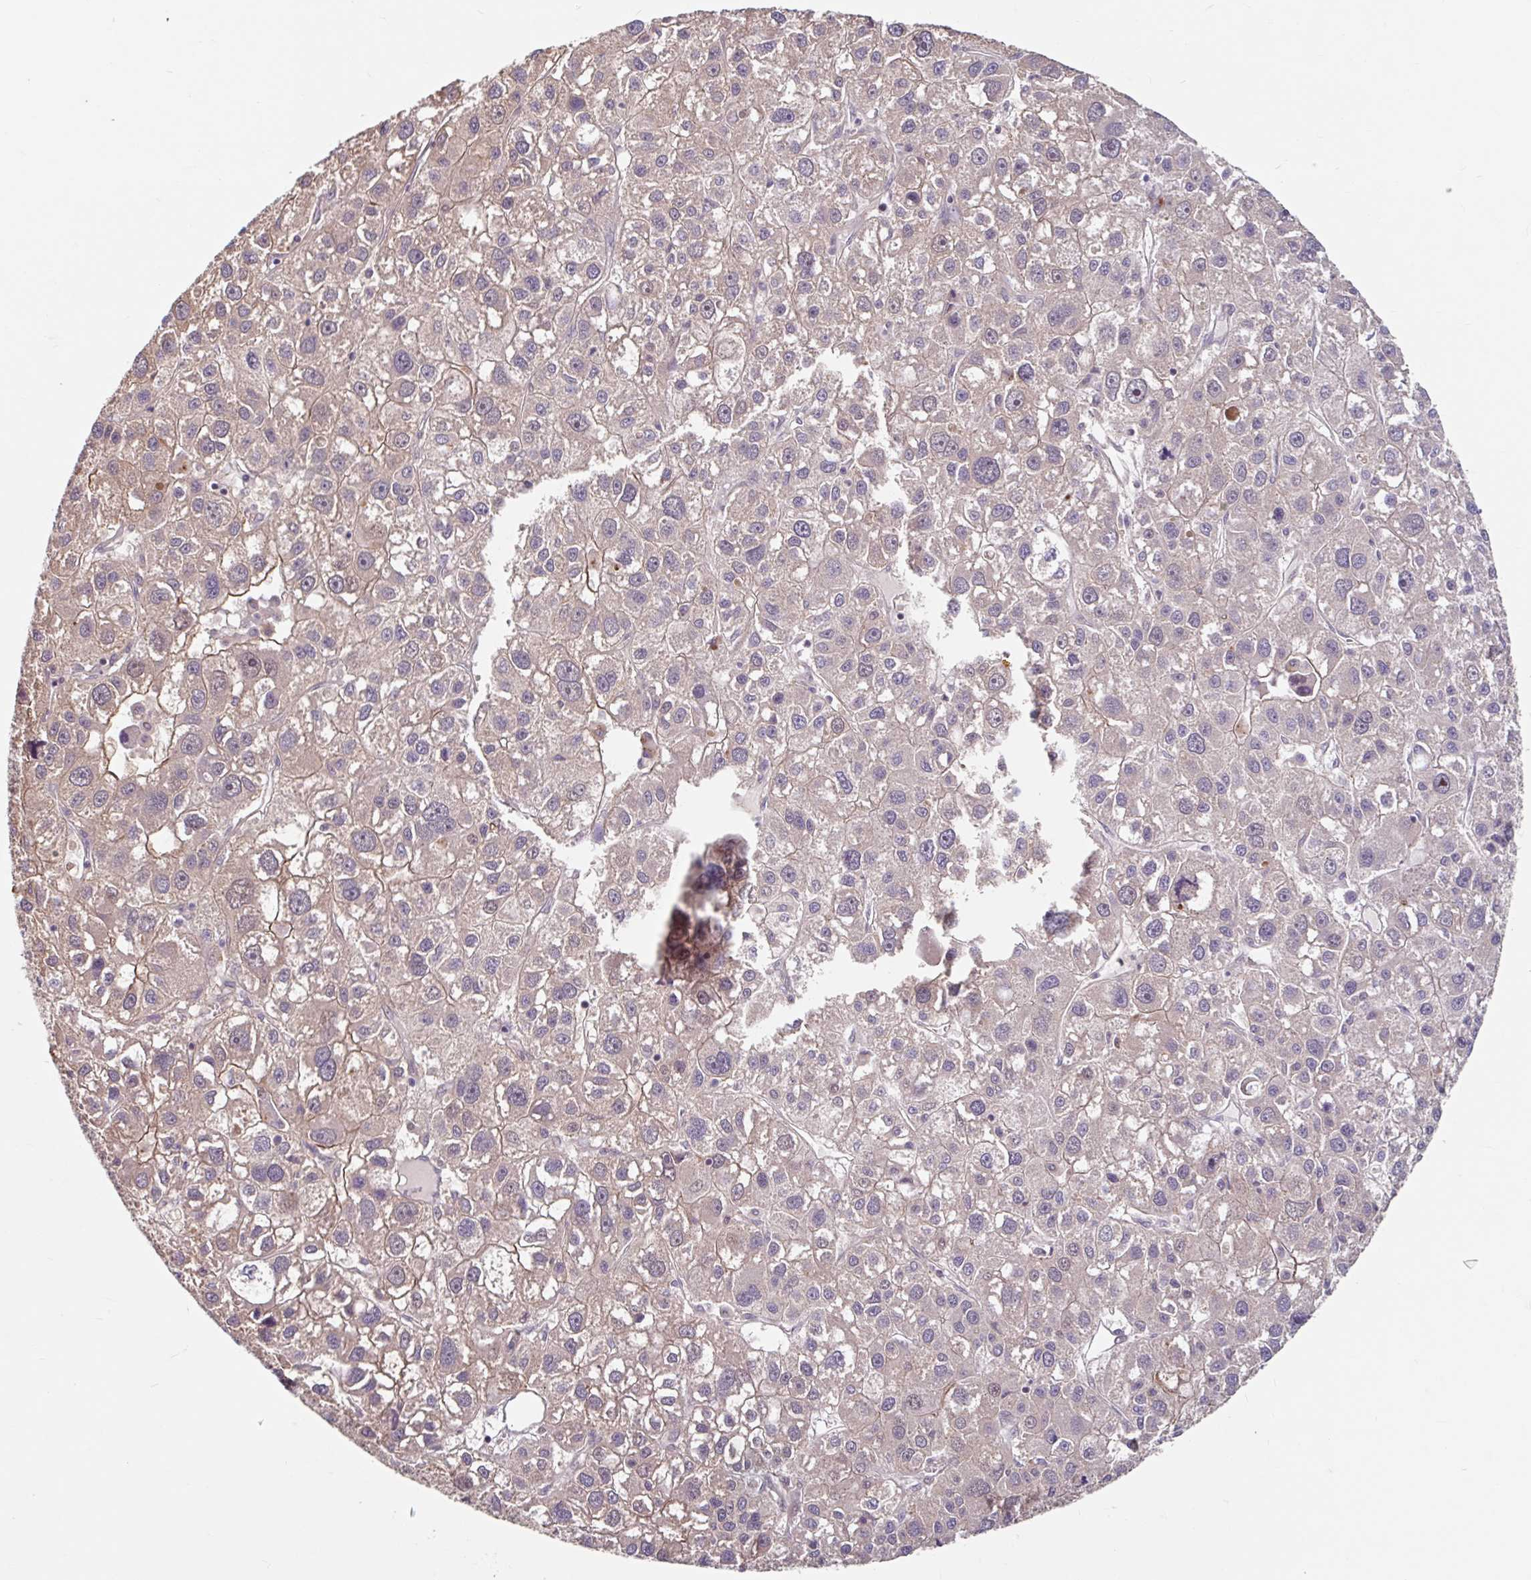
{"staining": {"intensity": "moderate", "quantity": "<25%", "location": "cytoplasmic/membranous"}, "tissue": "liver cancer", "cell_type": "Tumor cells", "image_type": "cancer", "snomed": [{"axis": "morphology", "description": "Carcinoma, Hepatocellular, NOS"}, {"axis": "topography", "description": "Liver"}], "caption": "Protein analysis of liver hepatocellular carcinoma tissue exhibits moderate cytoplasmic/membranous positivity in approximately <25% of tumor cells. The staining was performed using DAB (3,3'-diaminobenzidine) to visualize the protein expression in brown, while the nuclei were stained in blue with hematoxylin (Magnification: 20x).", "gene": "STYXL1", "patient": {"sex": "male", "age": 73}}